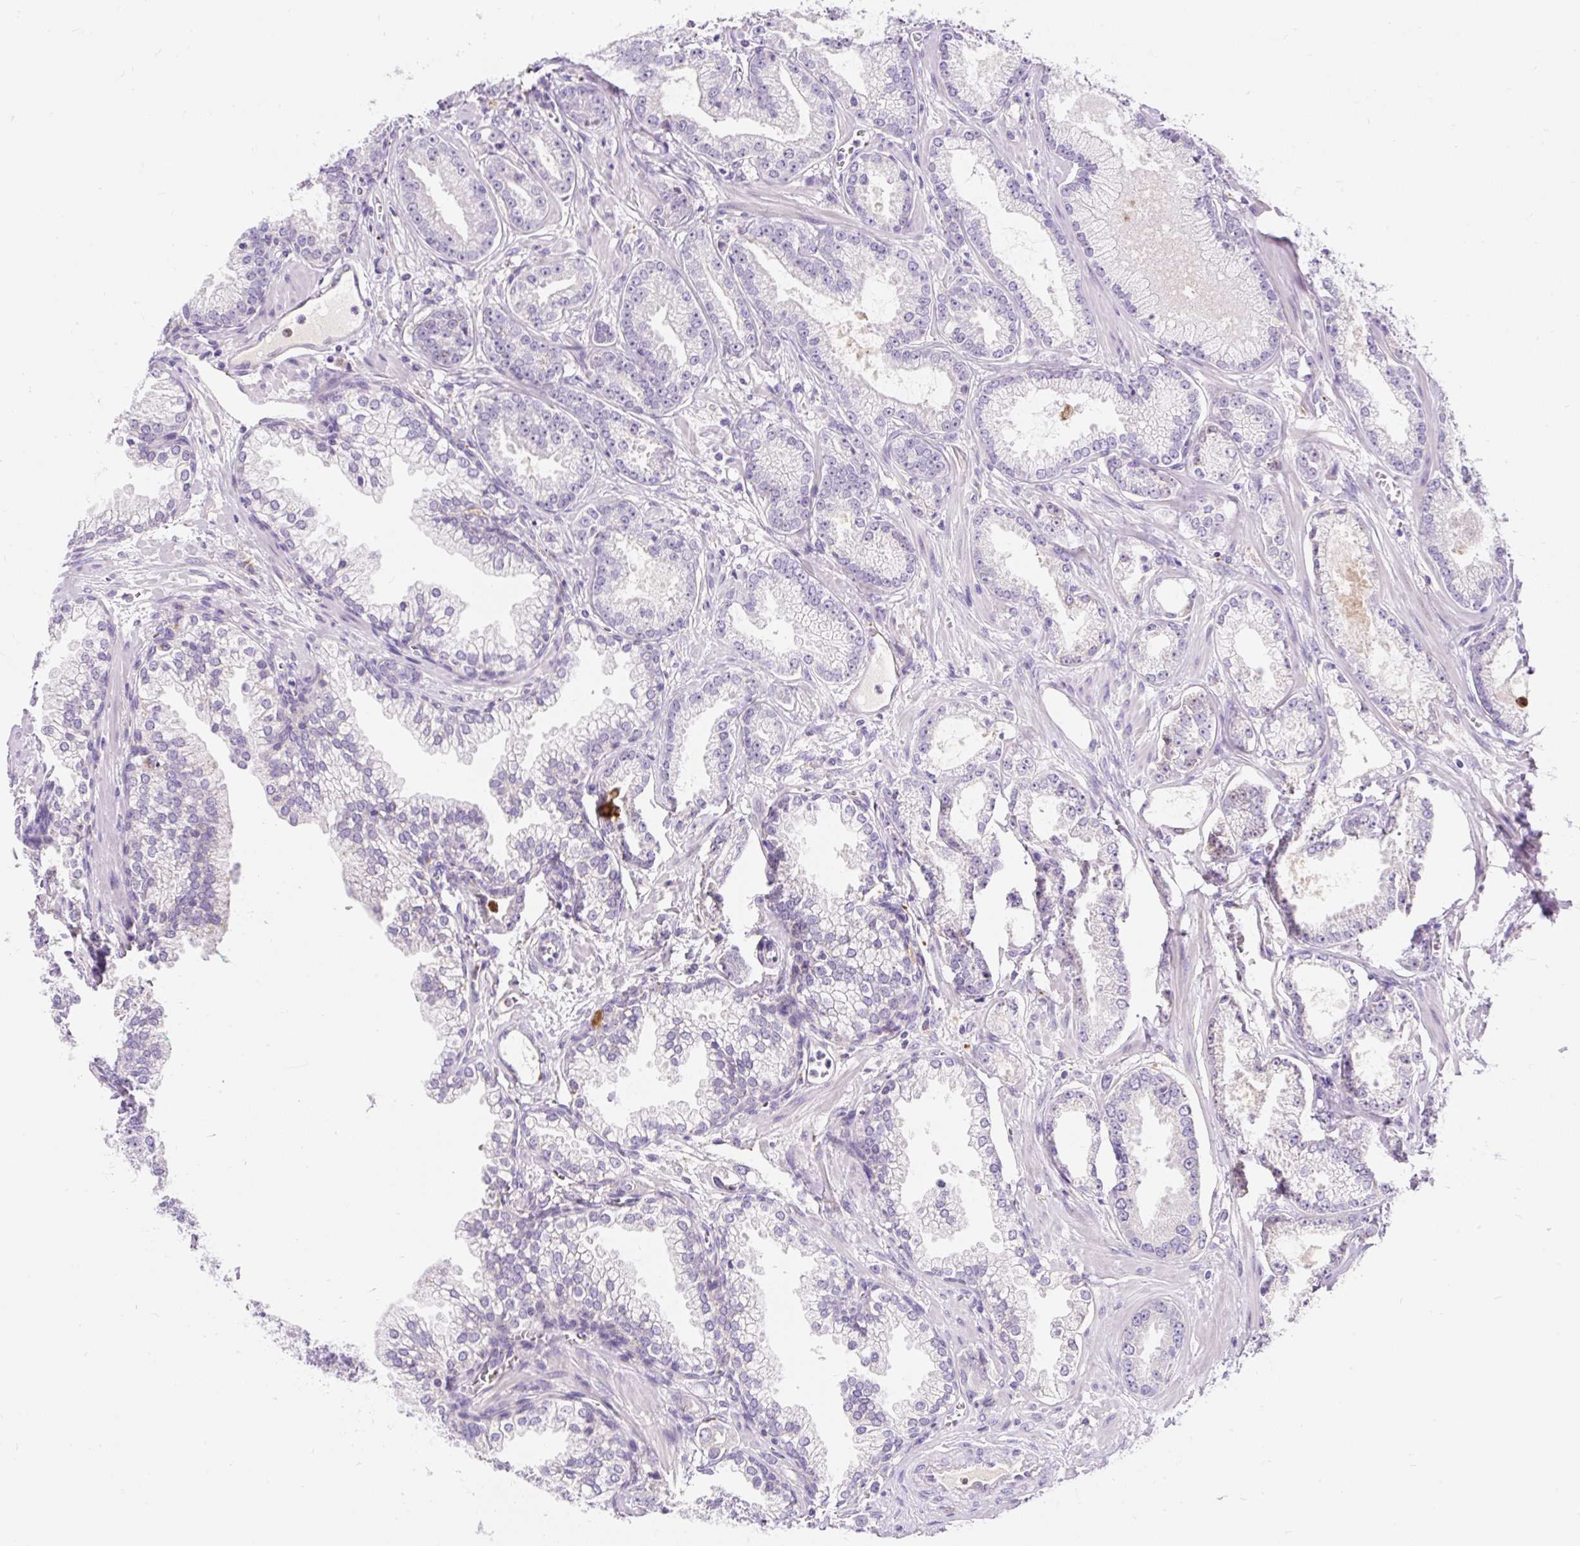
{"staining": {"intensity": "negative", "quantity": "none", "location": "none"}, "tissue": "prostate cancer", "cell_type": "Tumor cells", "image_type": "cancer", "snomed": [{"axis": "morphology", "description": "Adenocarcinoma, Medium grade"}, {"axis": "topography", "description": "Prostate"}], "caption": "This is an immunohistochemistry (IHC) micrograph of human prostate adenocarcinoma (medium-grade). There is no staining in tumor cells.", "gene": "TMEM150C", "patient": {"sex": "male", "age": 57}}